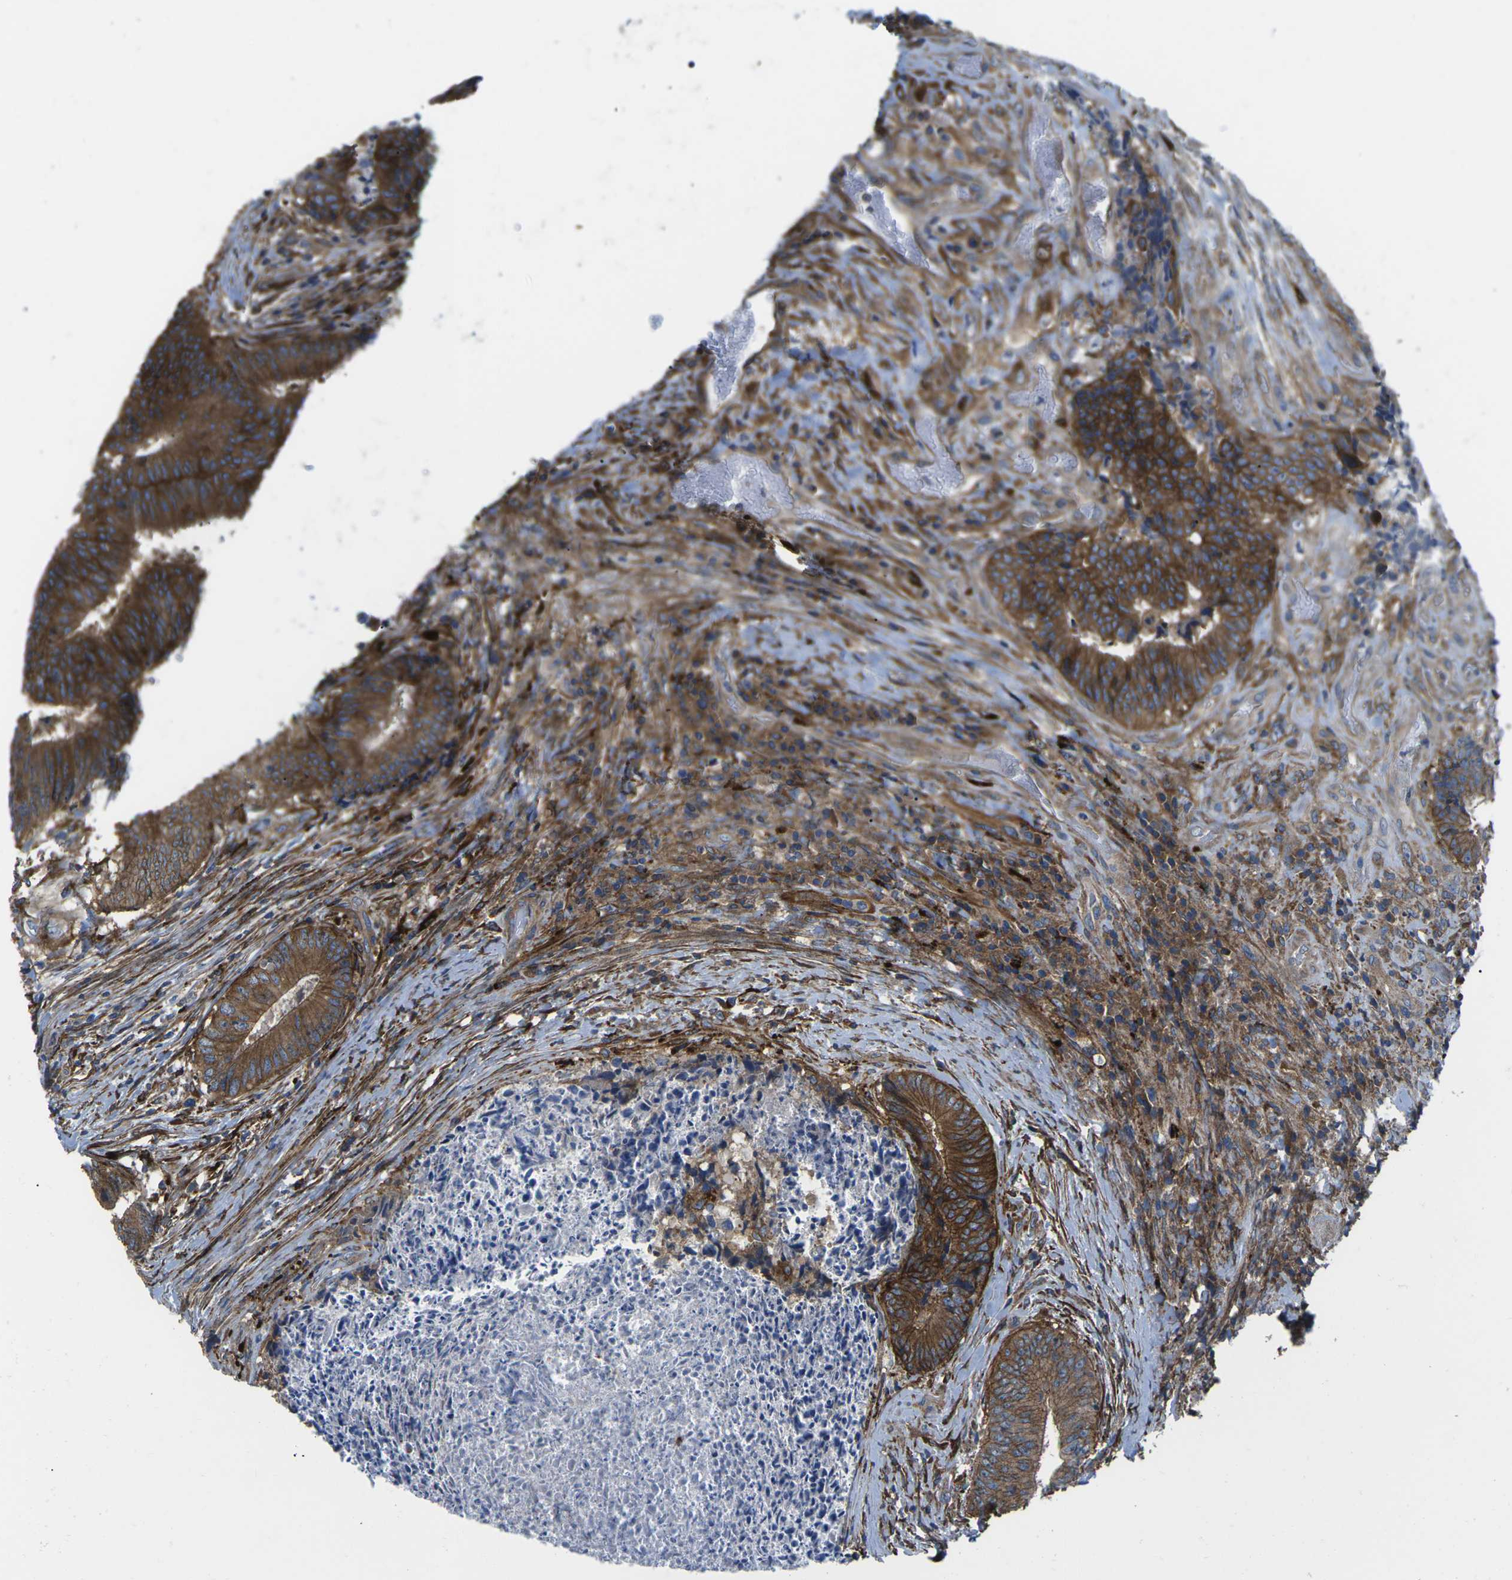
{"staining": {"intensity": "strong", "quantity": ">75%", "location": "cytoplasmic/membranous"}, "tissue": "colorectal cancer", "cell_type": "Tumor cells", "image_type": "cancer", "snomed": [{"axis": "morphology", "description": "Adenocarcinoma, NOS"}, {"axis": "topography", "description": "Rectum"}], "caption": "Colorectal cancer (adenocarcinoma) was stained to show a protein in brown. There is high levels of strong cytoplasmic/membranous staining in about >75% of tumor cells.", "gene": "DLG1", "patient": {"sex": "male", "age": 72}}